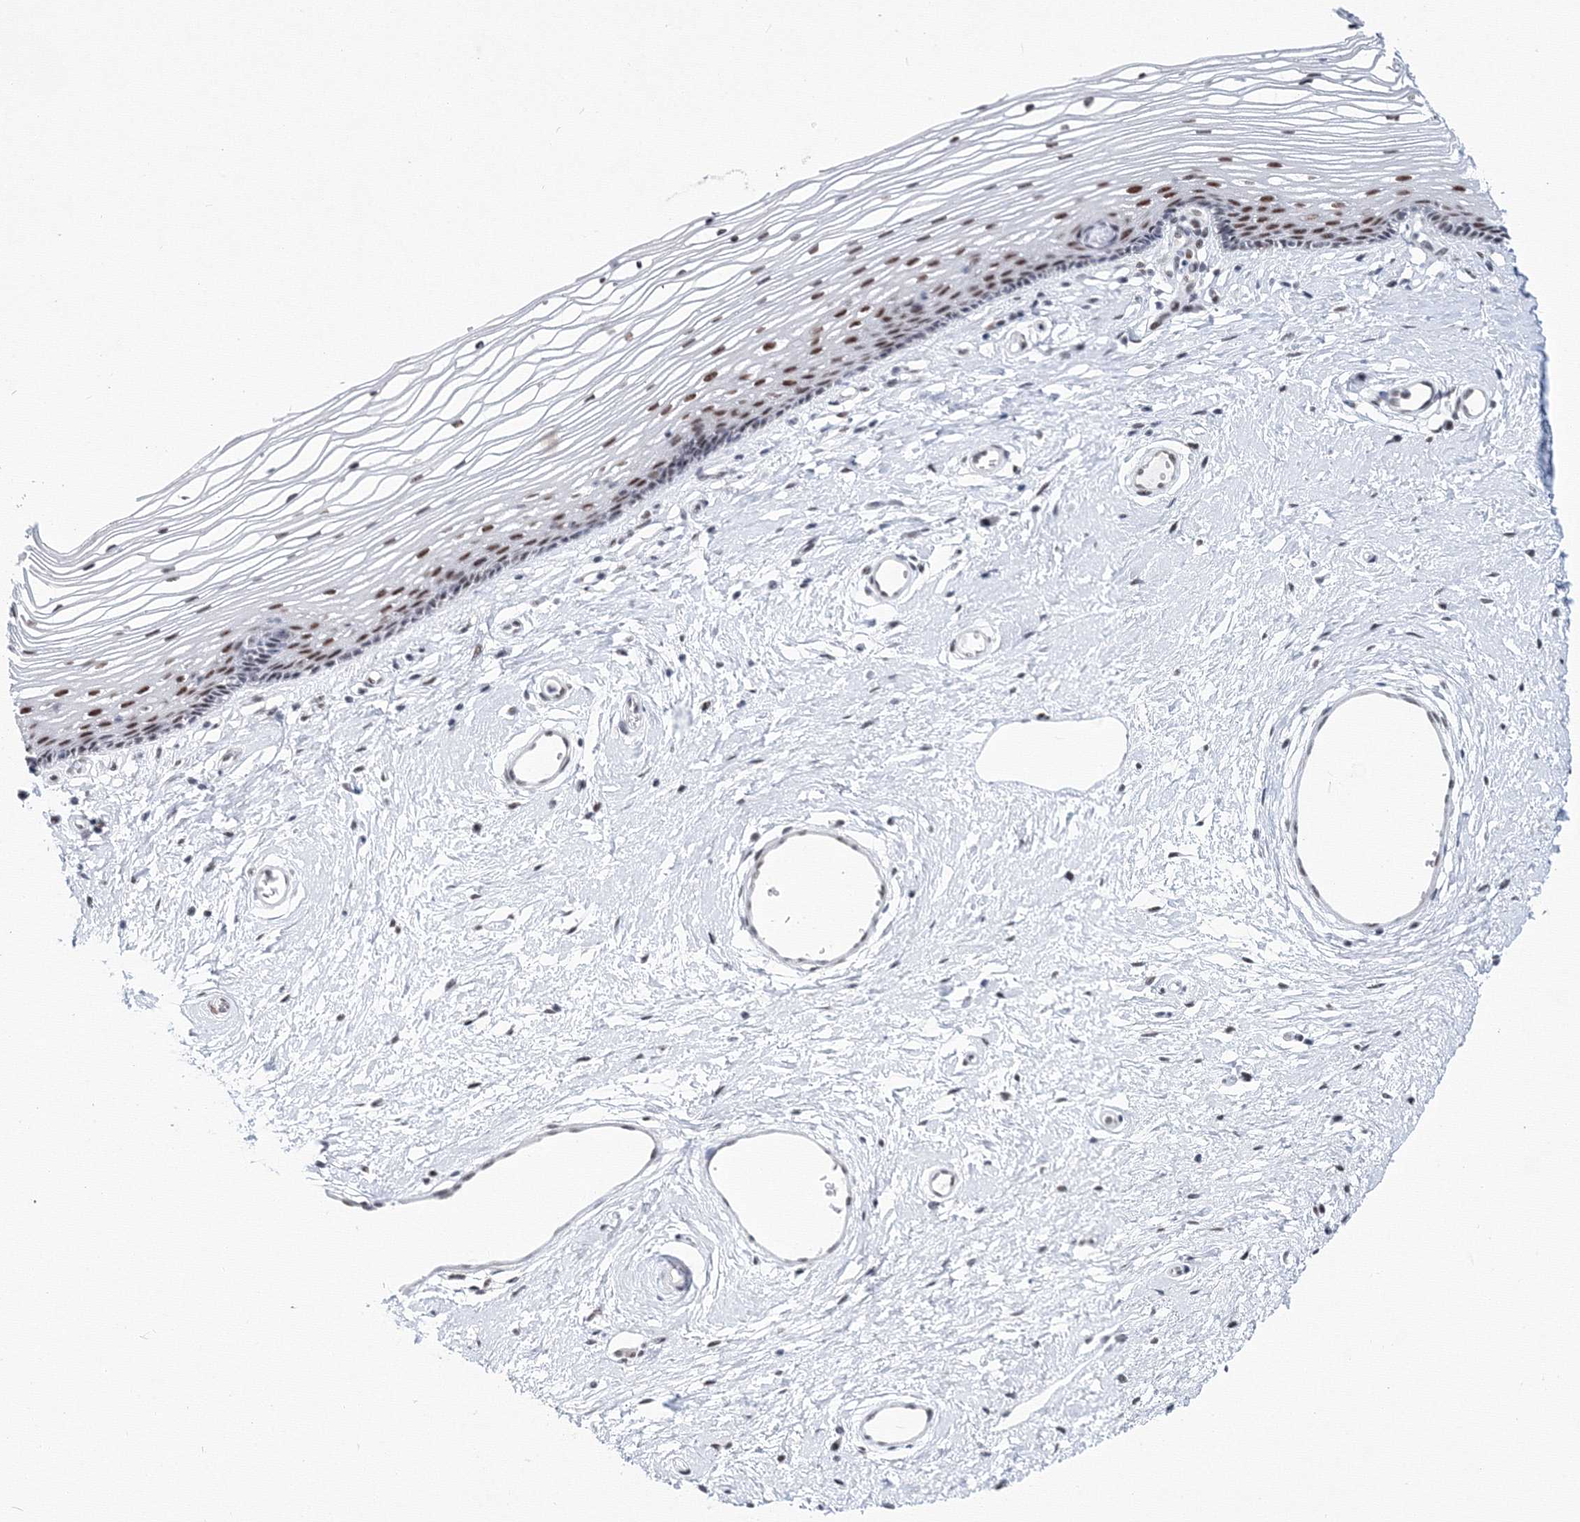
{"staining": {"intensity": "moderate", "quantity": ">75%", "location": "nuclear"}, "tissue": "vagina", "cell_type": "Squamous epithelial cells", "image_type": "normal", "snomed": [{"axis": "morphology", "description": "Normal tissue, NOS"}, {"axis": "topography", "description": "Vagina"}], "caption": "Protein analysis of benign vagina demonstrates moderate nuclear positivity in approximately >75% of squamous epithelial cells.", "gene": "SF3B6", "patient": {"sex": "female", "age": 46}}